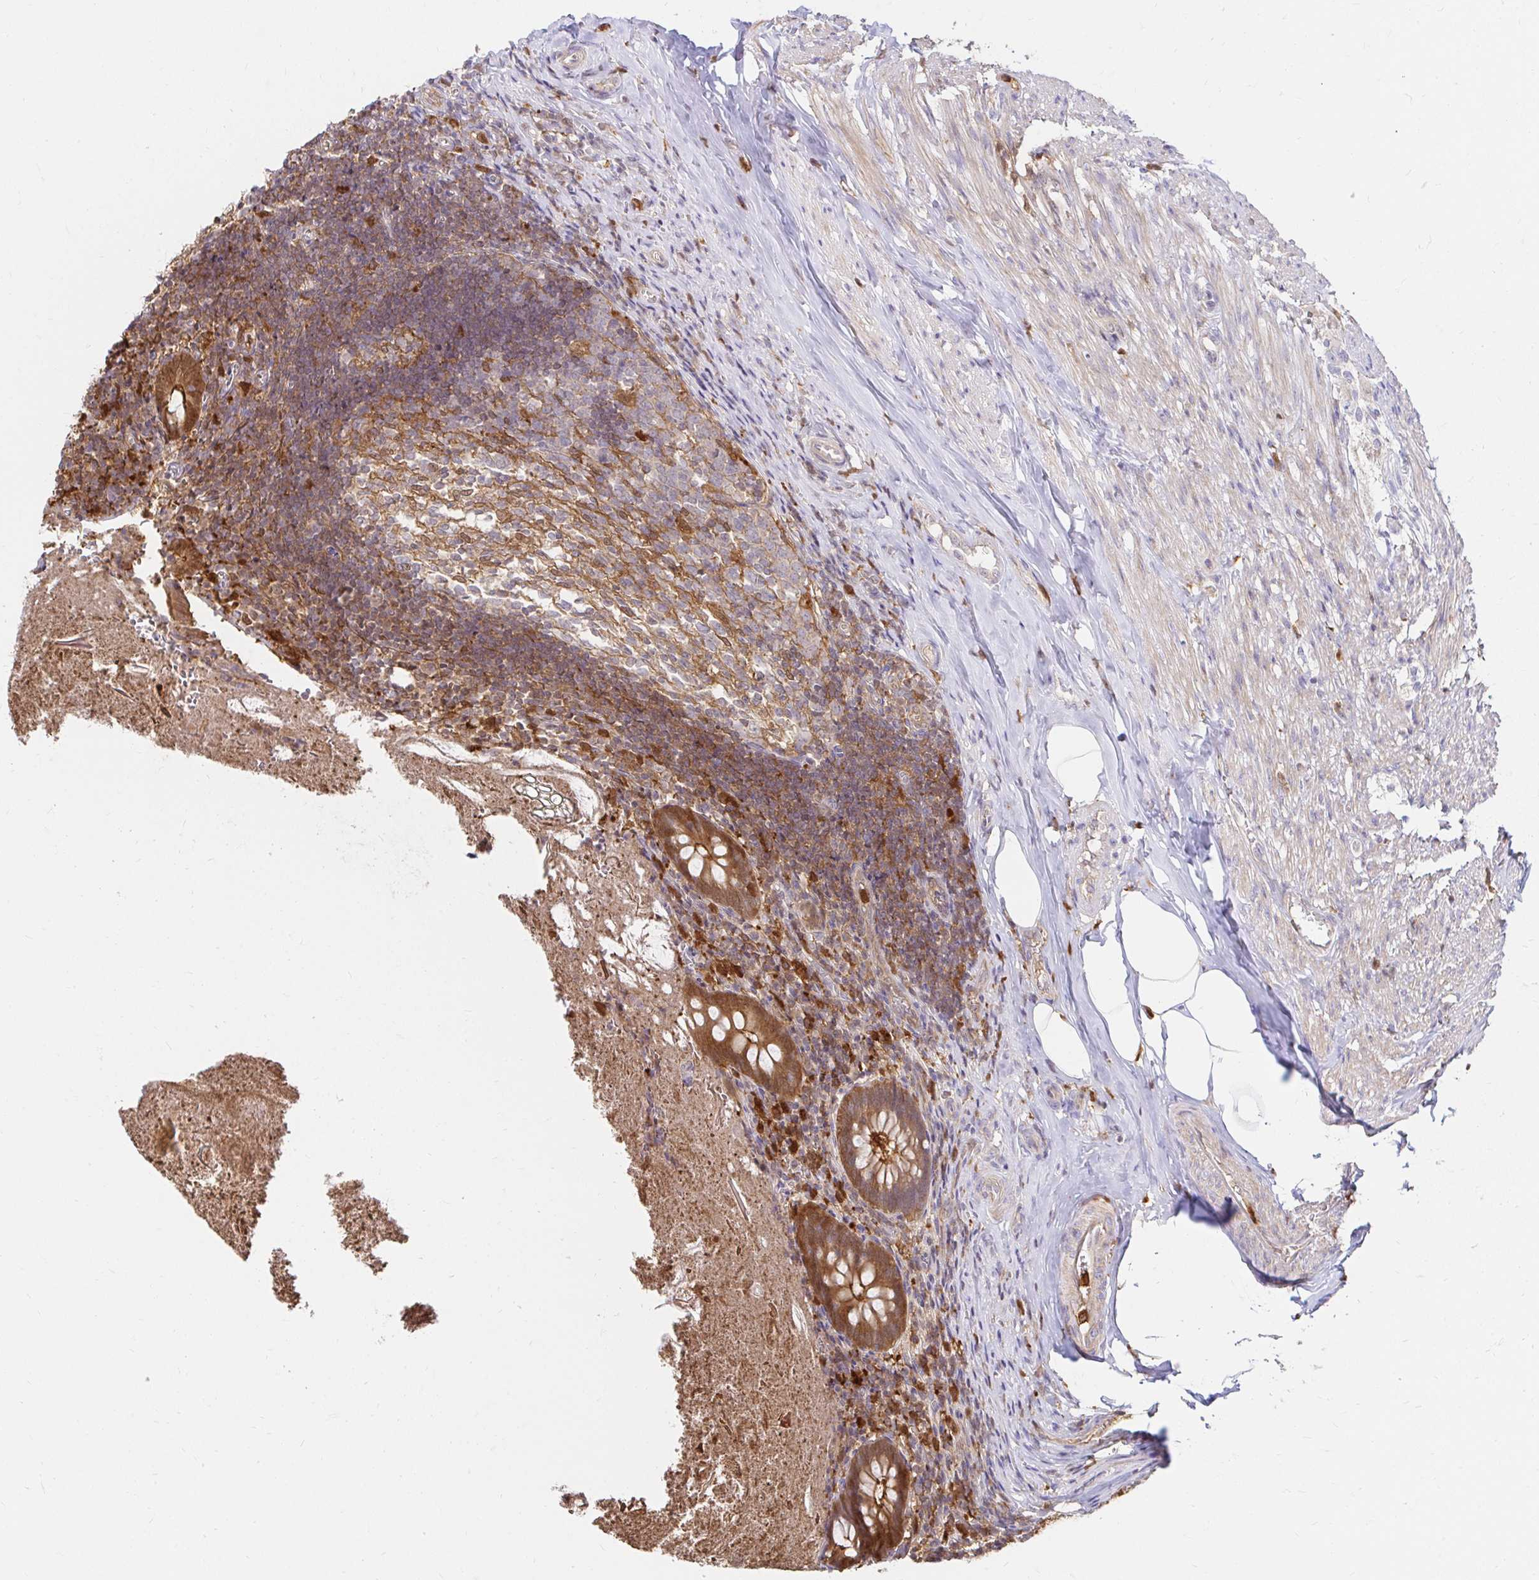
{"staining": {"intensity": "moderate", "quantity": ">75%", "location": "cytoplasmic/membranous"}, "tissue": "appendix", "cell_type": "Glandular cells", "image_type": "normal", "snomed": [{"axis": "morphology", "description": "Normal tissue, NOS"}, {"axis": "topography", "description": "Appendix"}], "caption": "A high-resolution image shows immunohistochemistry (IHC) staining of unremarkable appendix, which reveals moderate cytoplasmic/membranous expression in about >75% of glandular cells.", "gene": "PYCARD", "patient": {"sex": "female", "age": 17}}